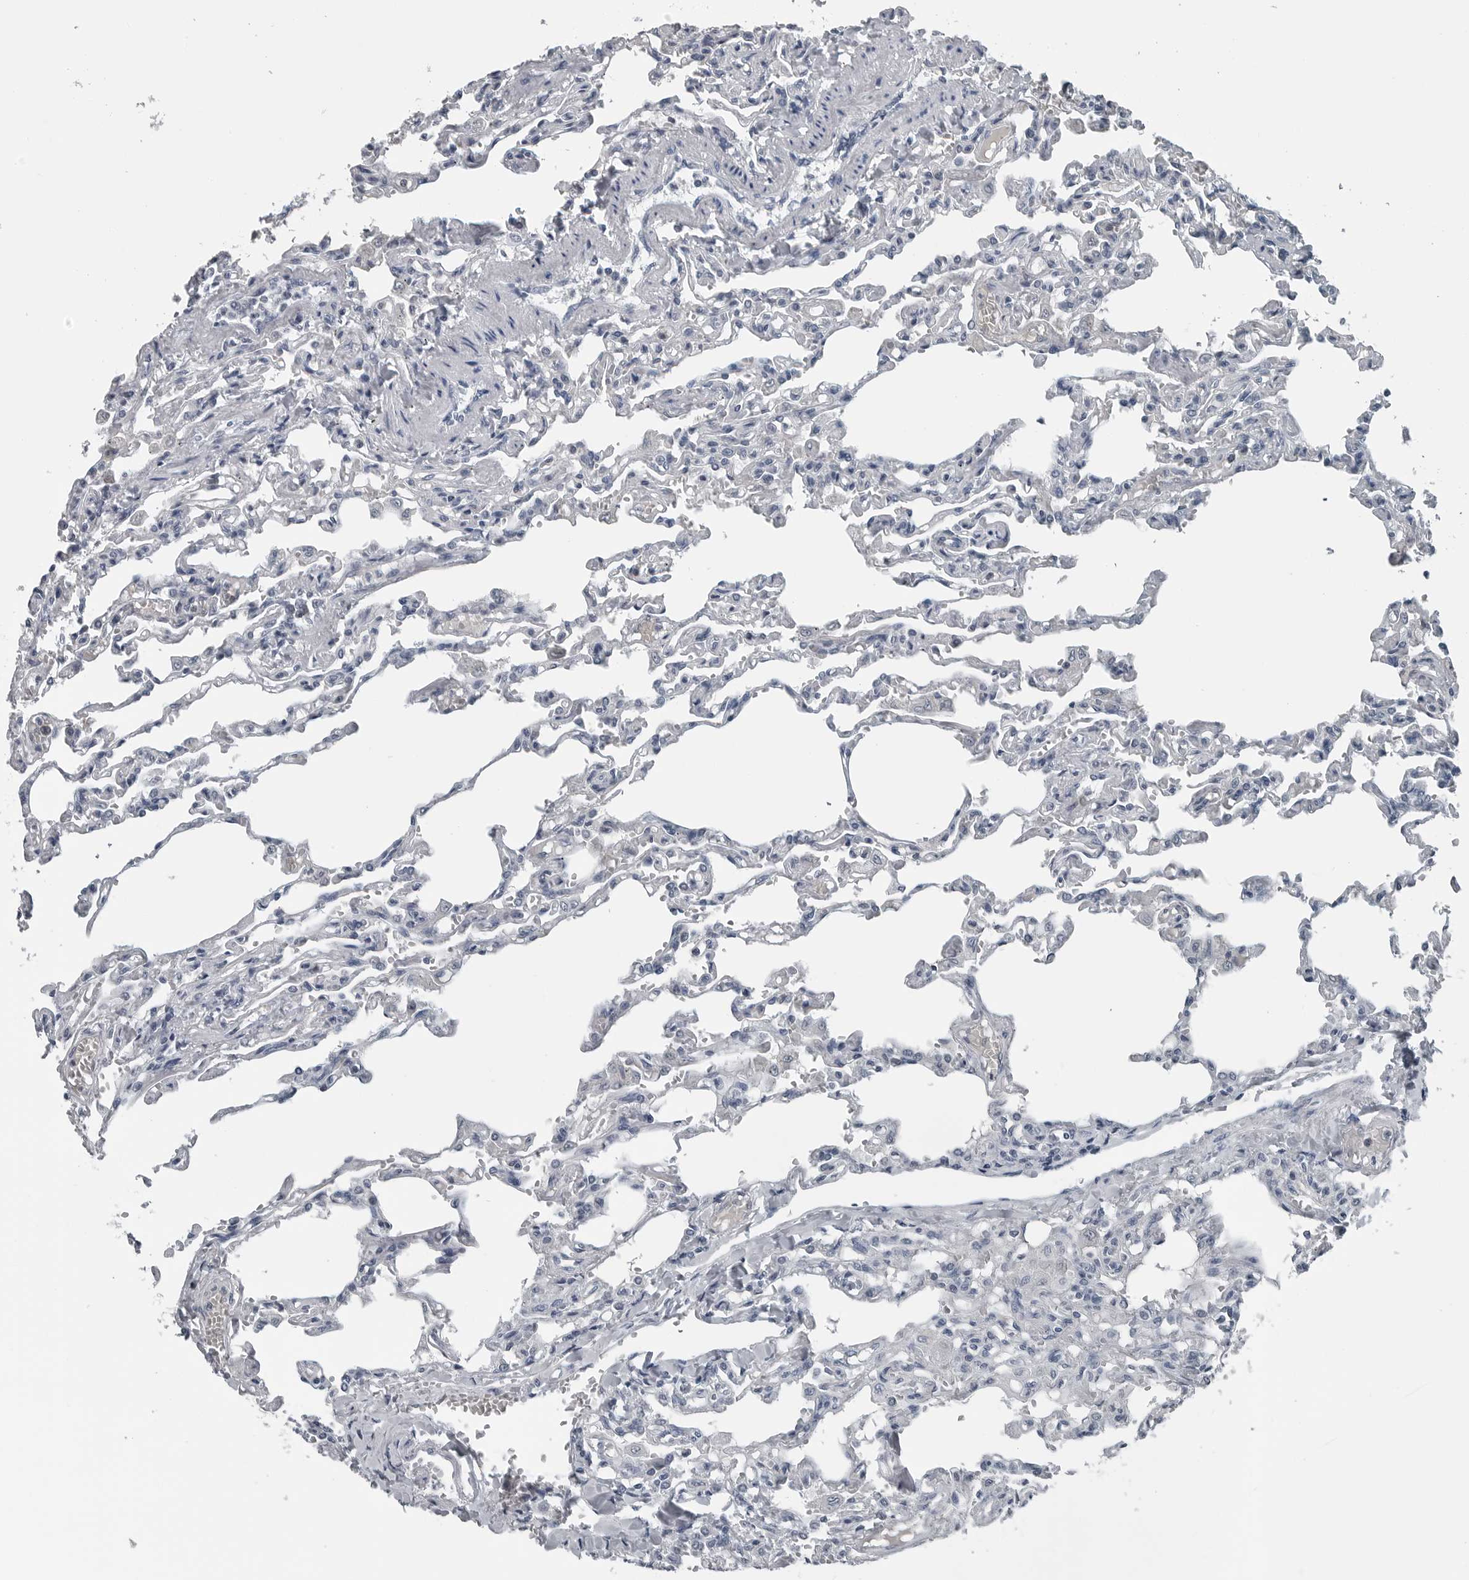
{"staining": {"intensity": "negative", "quantity": "none", "location": "none"}, "tissue": "lung", "cell_type": "Alveolar cells", "image_type": "normal", "snomed": [{"axis": "morphology", "description": "Normal tissue, NOS"}, {"axis": "topography", "description": "Lung"}], "caption": "The image exhibits no staining of alveolar cells in unremarkable lung. The staining is performed using DAB brown chromogen with nuclei counter-stained in using hematoxylin.", "gene": "SPINK1", "patient": {"sex": "male", "age": 21}}